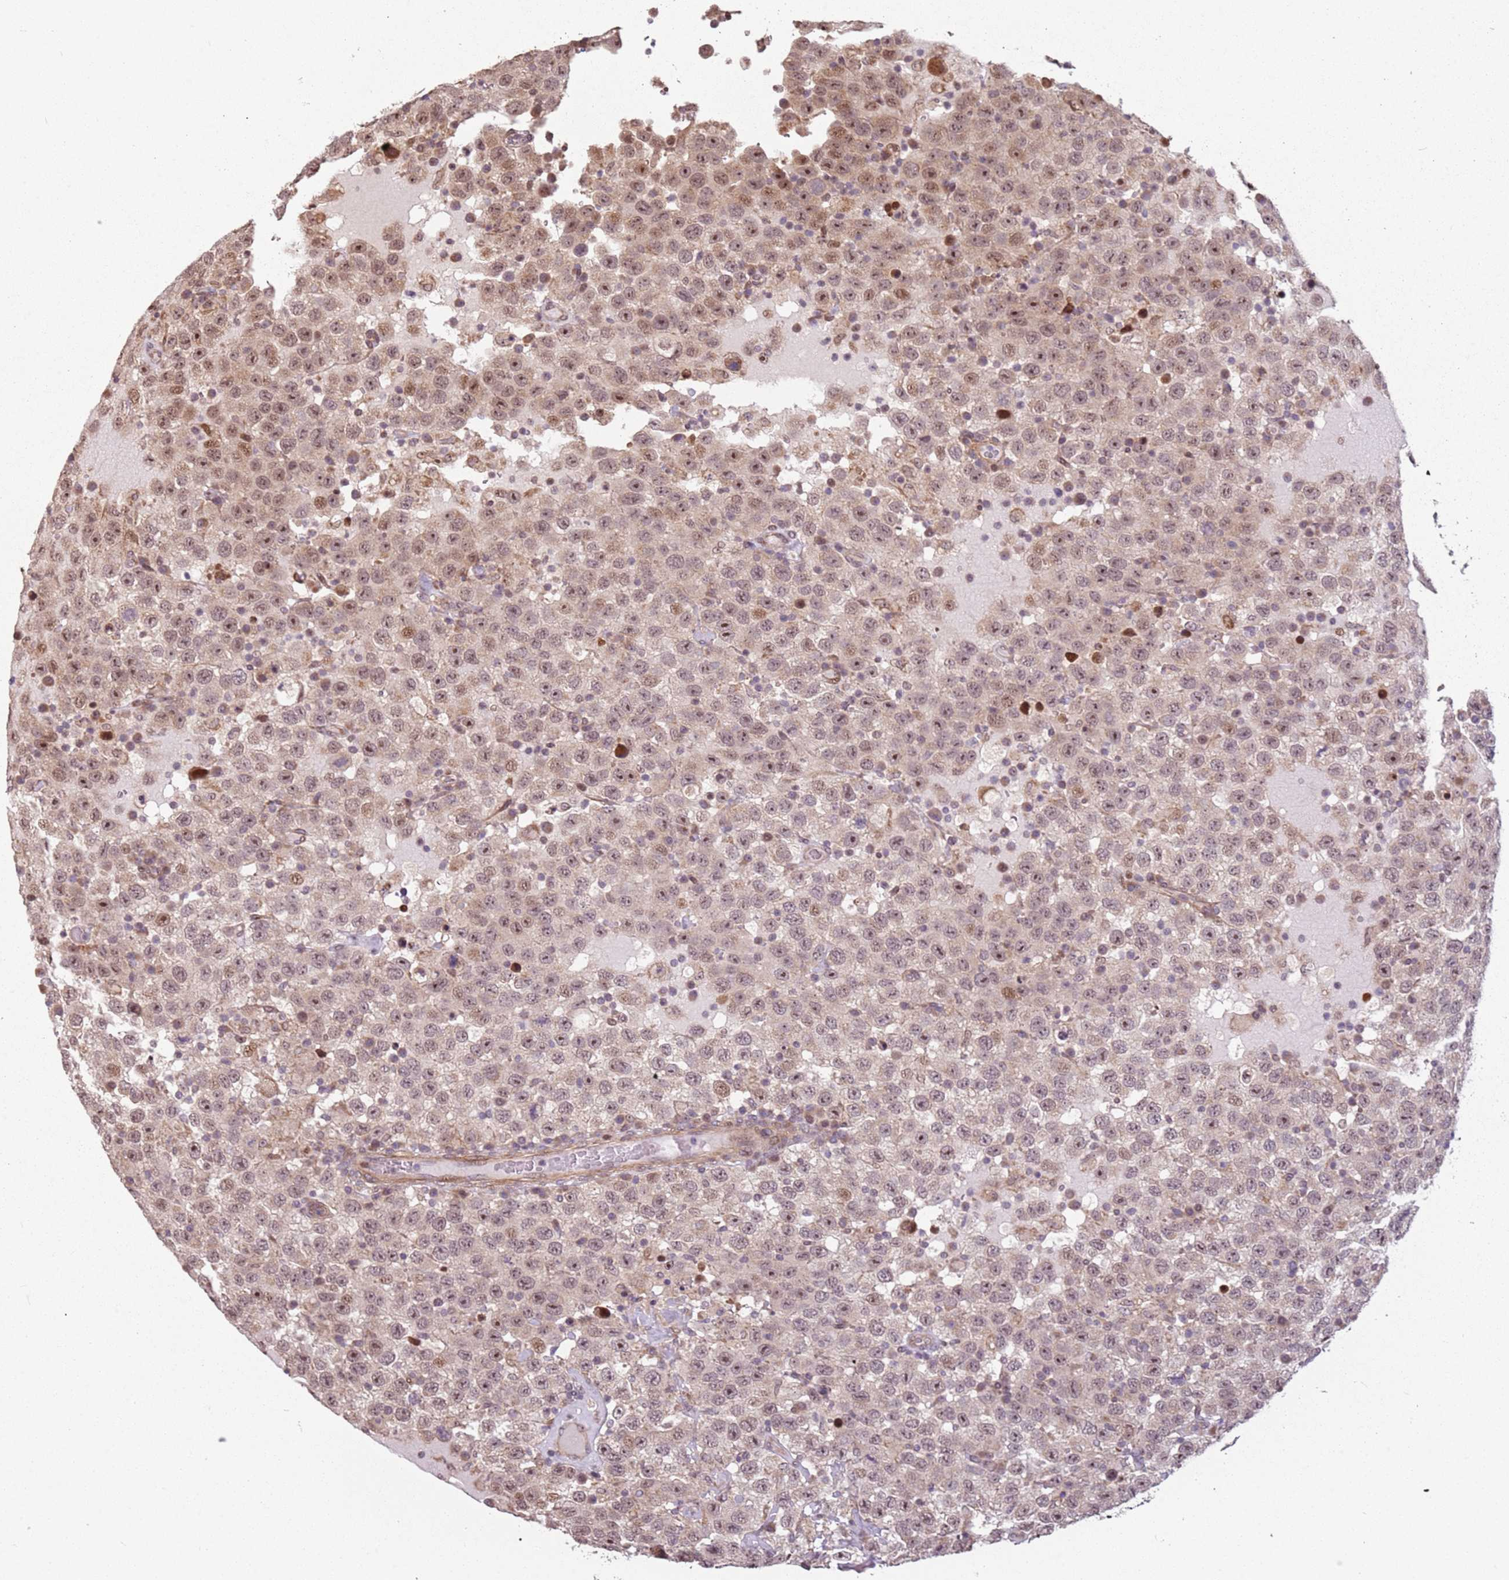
{"staining": {"intensity": "moderate", "quantity": ">75%", "location": "cytoplasmic/membranous,nuclear"}, "tissue": "testis cancer", "cell_type": "Tumor cells", "image_type": "cancer", "snomed": [{"axis": "morphology", "description": "Seminoma, NOS"}, {"axis": "topography", "description": "Testis"}], "caption": "This is an image of immunohistochemistry (IHC) staining of testis seminoma, which shows moderate expression in the cytoplasmic/membranous and nuclear of tumor cells.", "gene": "CHURC1", "patient": {"sex": "male", "age": 41}}